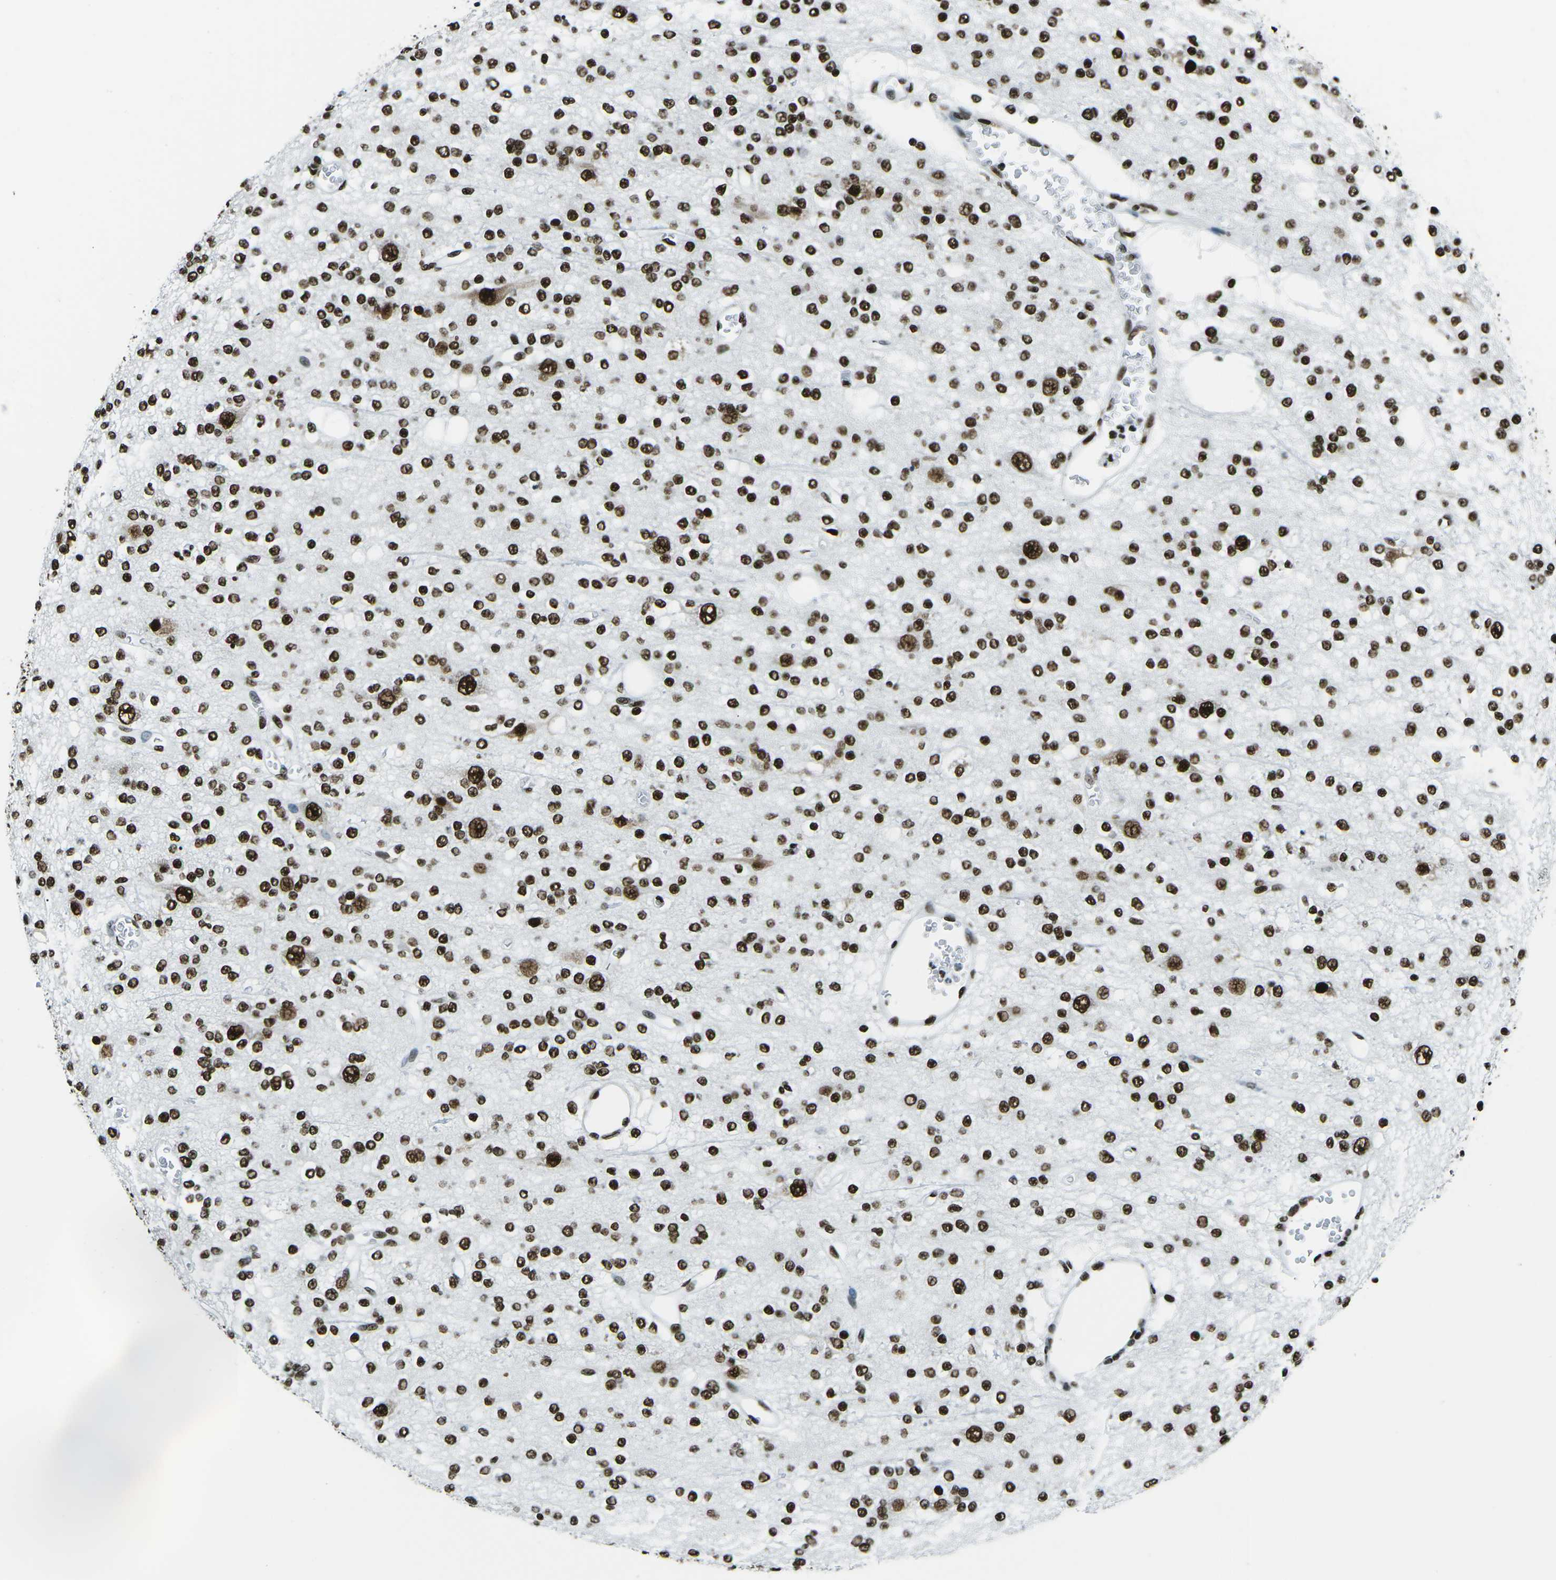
{"staining": {"intensity": "strong", "quantity": ">75%", "location": "nuclear"}, "tissue": "glioma", "cell_type": "Tumor cells", "image_type": "cancer", "snomed": [{"axis": "morphology", "description": "Glioma, malignant, Low grade"}, {"axis": "topography", "description": "Brain"}], "caption": "DAB immunohistochemical staining of glioma shows strong nuclear protein staining in about >75% of tumor cells. The staining was performed using DAB to visualize the protein expression in brown, while the nuclei were stained in blue with hematoxylin (Magnification: 20x).", "gene": "HNRNPL", "patient": {"sex": "male", "age": 38}}